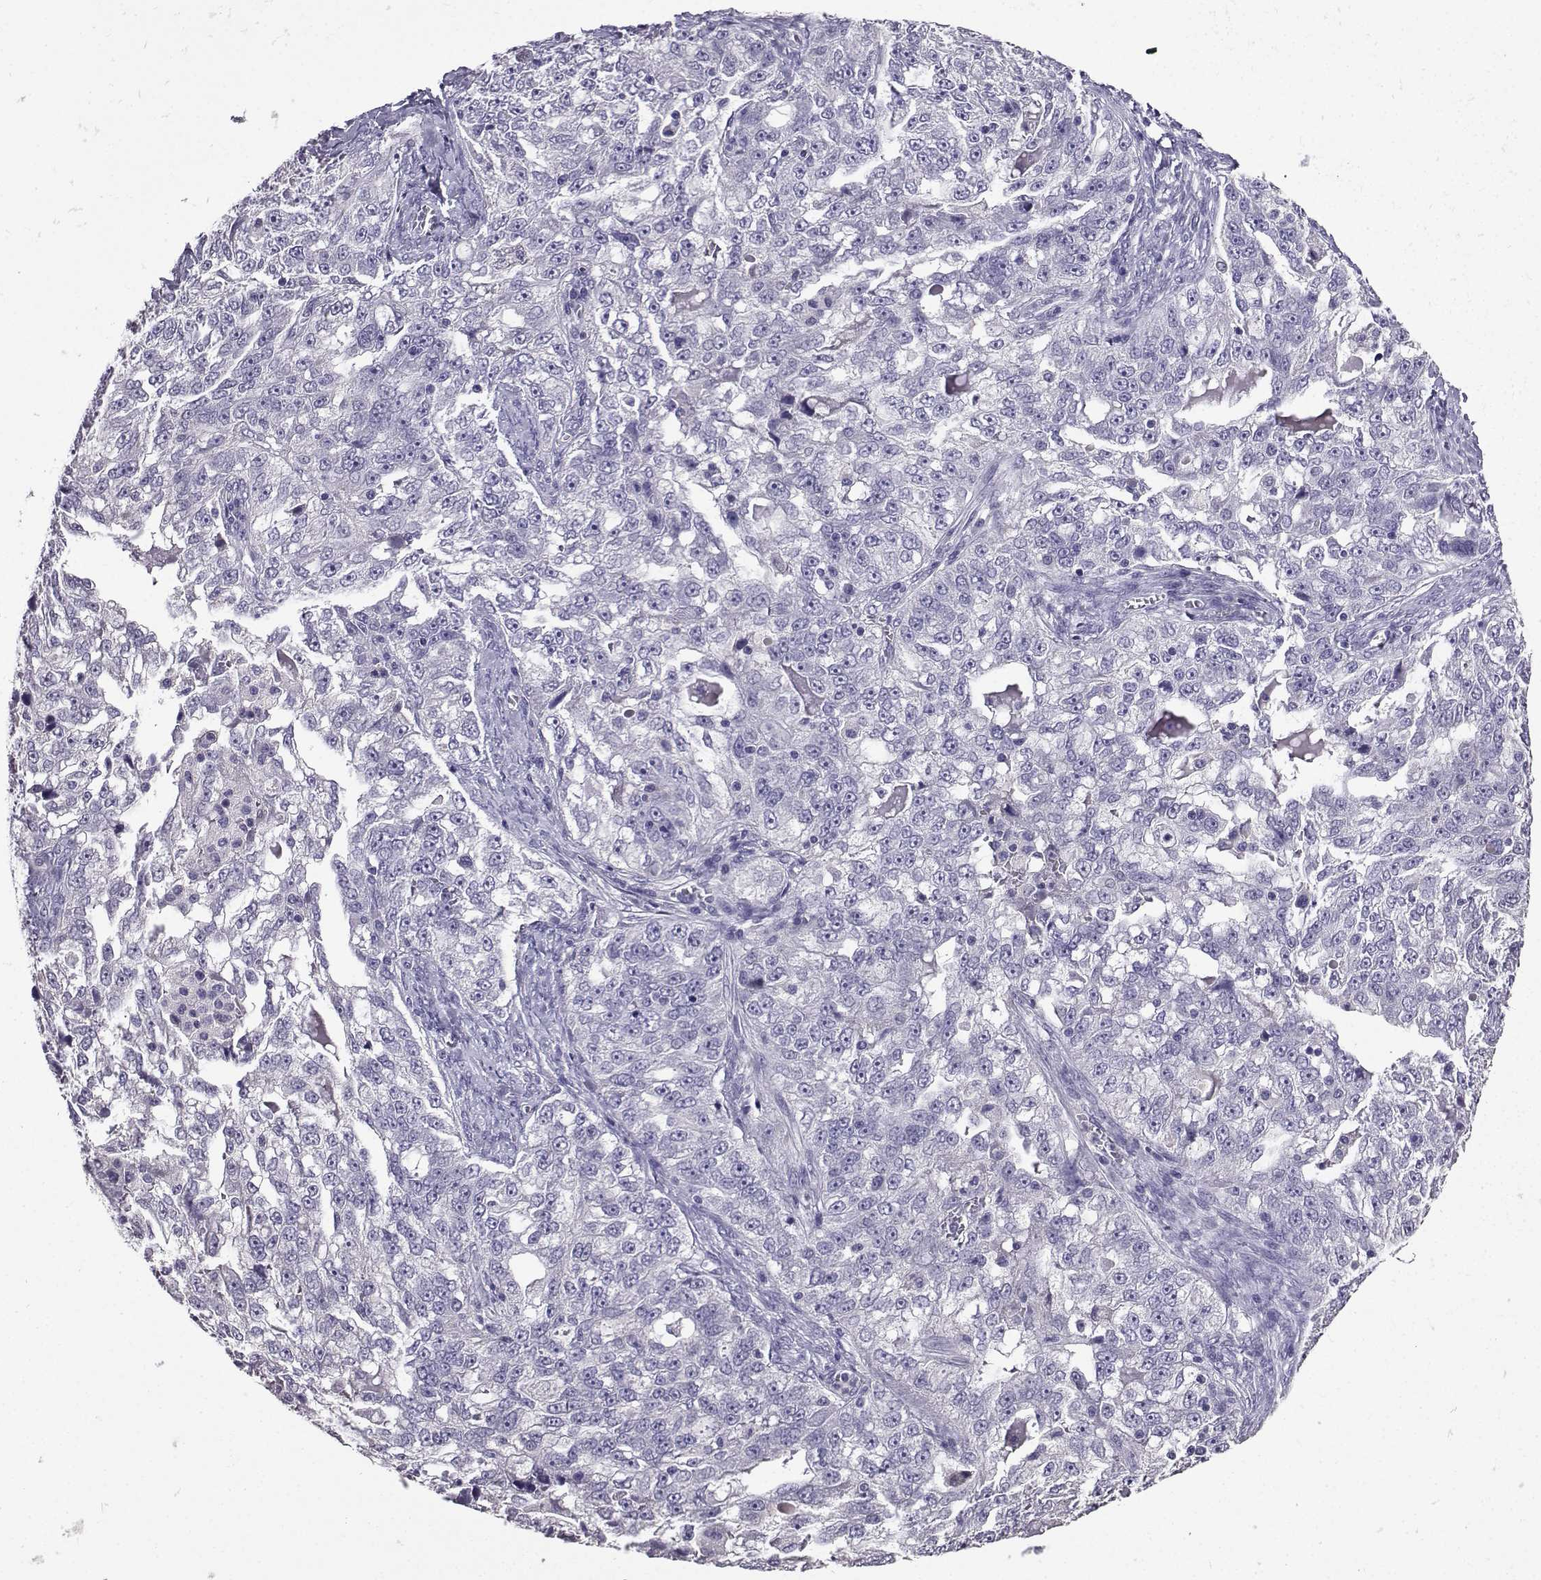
{"staining": {"intensity": "negative", "quantity": "none", "location": "none"}, "tissue": "ovarian cancer", "cell_type": "Tumor cells", "image_type": "cancer", "snomed": [{"axis": "morphology", "description": "Cystadenocarcinoma, serous, NOS"}, {"axis": "topography", "description": "Ovary"}], "caption": "This is an immunohistochemistry histopathology image of human serous cystadenocarcinoma (ovarian). There is no positivity in tumor cells.", "gene": "SPAG11B", "patient": {"sex": "female", "age": 51}}